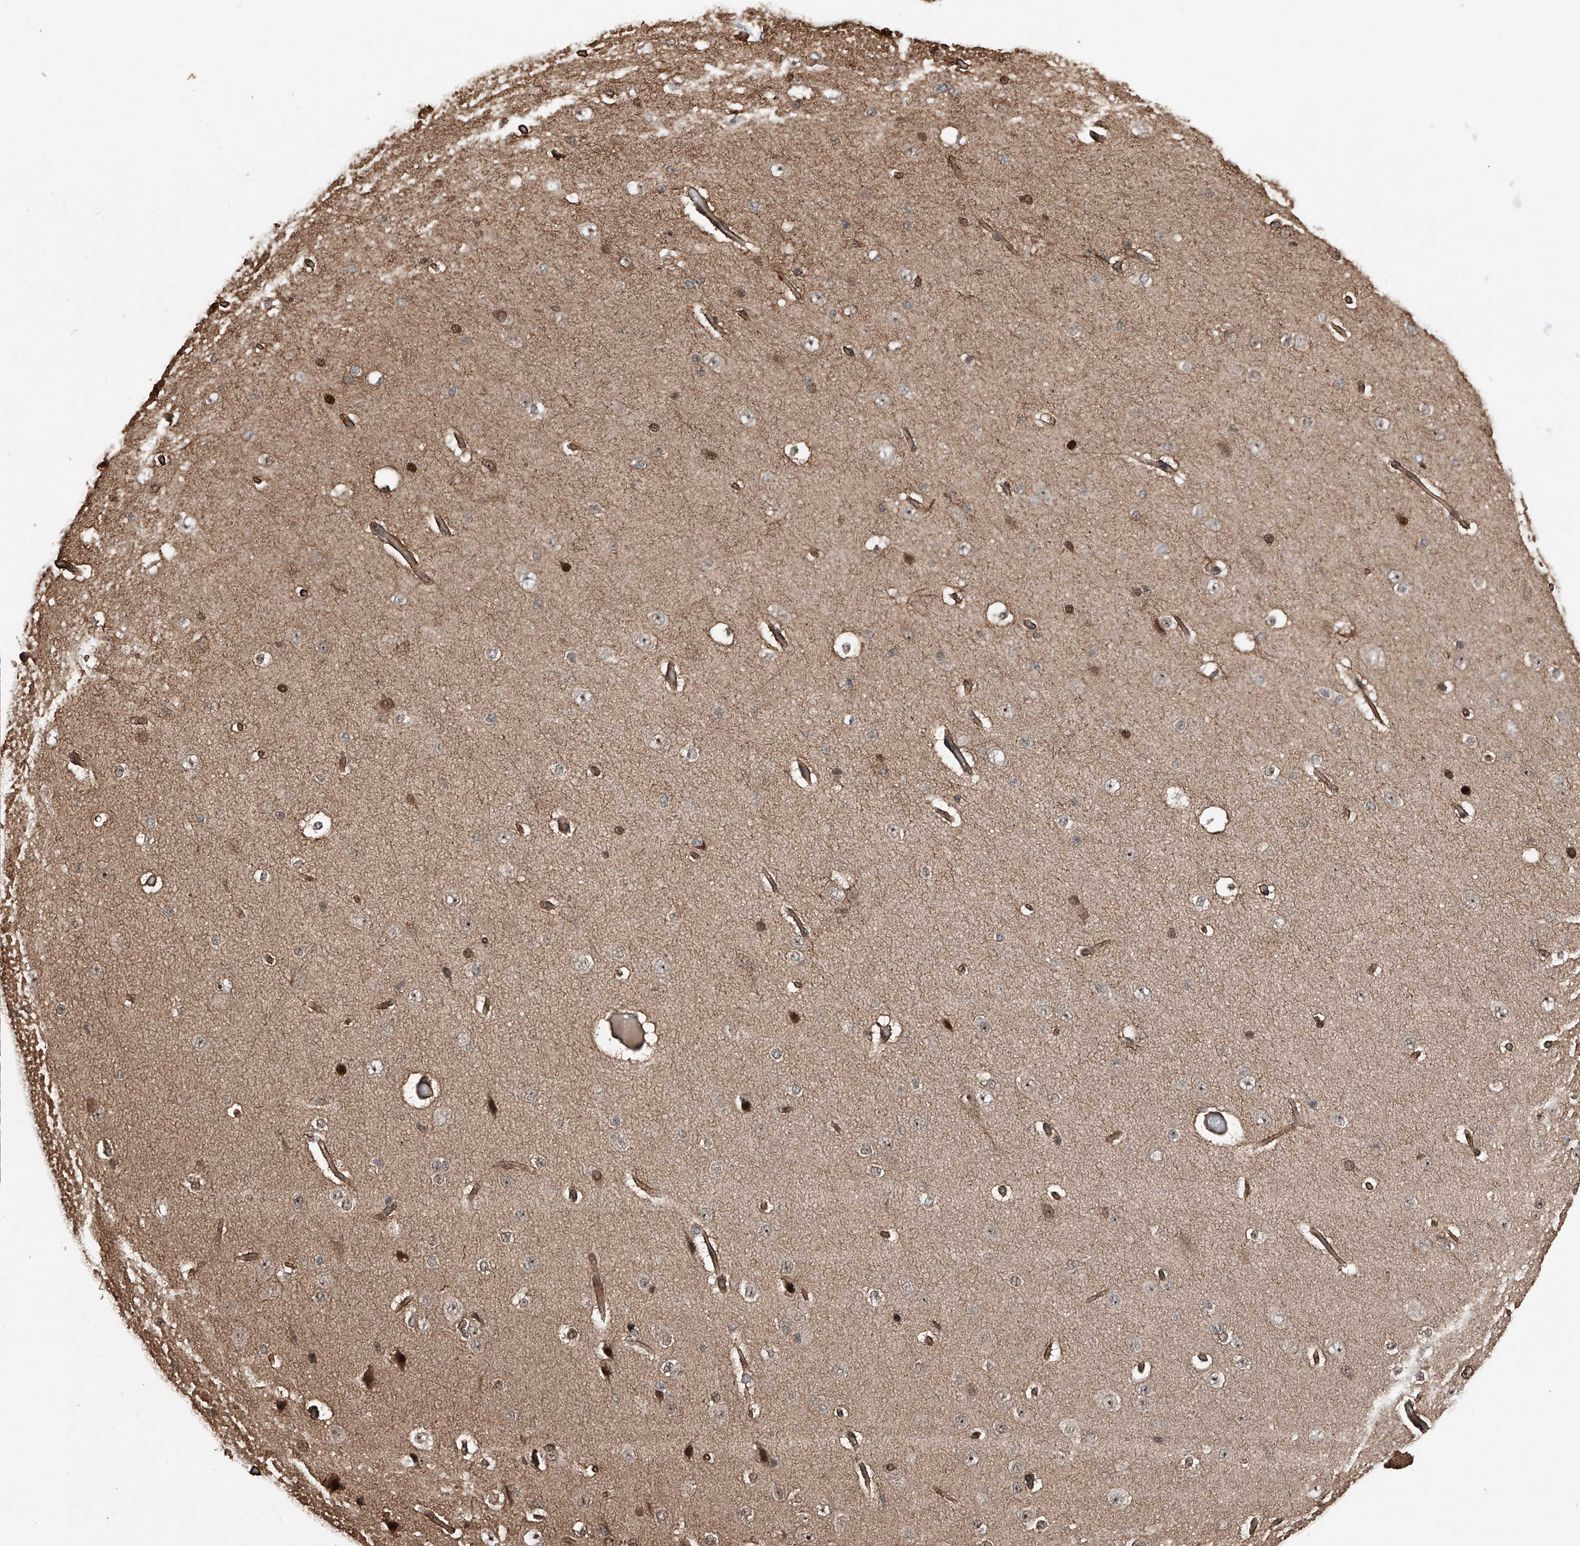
{"staining": {"intensity": "moderate", "quantity": ">75%", "location": "cytoplasmic/membranous,nuclear"}, "tissue": "cerebral cortex", "cell_type": "Endothelial cells", "image_type": "normal", "snomed": [{"axis": "morphology", "description": "Normal tissue, NOS"}, {"axis": "morphology", "description": "Developmental malformation"}, {"axis": "topography", "description": "Cerebral cortex"}], "caption": "Immunohistochemical staining of unremarkable human cerebral cortex exhibits medium levels of moderate cytoplasmic/membranous,nuclear staining in about >75% of endothelial cells.", "gene": "RMND1", "patient": {"sex": "female", "age": 30}}